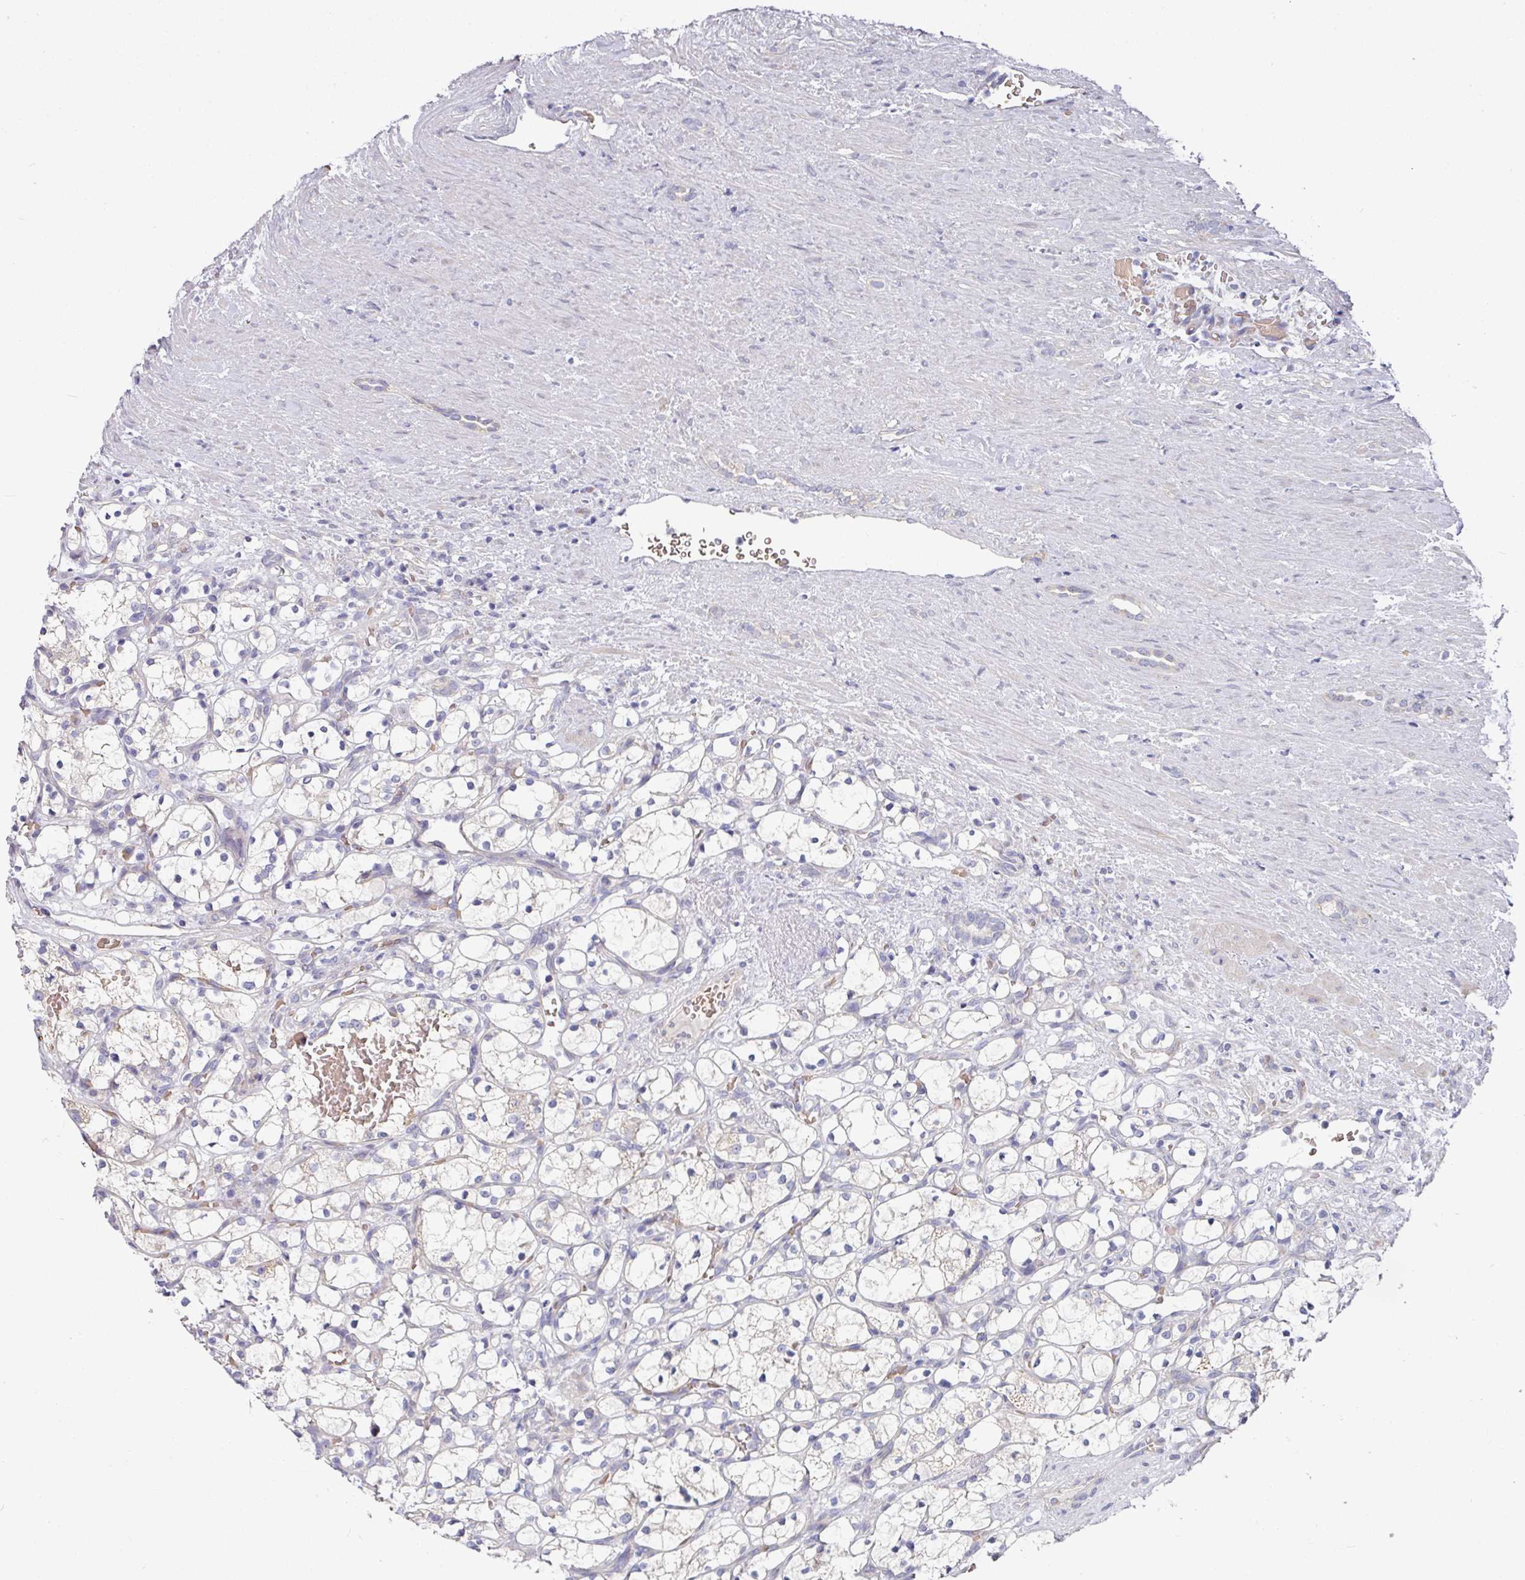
{"staining": {"intensity": "negative", "quantity": "none", "location": "none"}, "tissue": "renal cancer", "cell_type": "Tumor cells", "image_type": "cancer", "snomed": [{"axis": "morphology", "description": "Adenocarcinoma, NOS"}, {"axis": "topography", "description": "Kidney"}], "caption": "DAB (3,3'-diaminobenzidine) immunohistochemical staining of human renal cancer (adenocarcinoma) exhibits no significant expression in tumor cells.", "gene": "PYROXD2", "patient": {"sex": "female", "age": 69}}